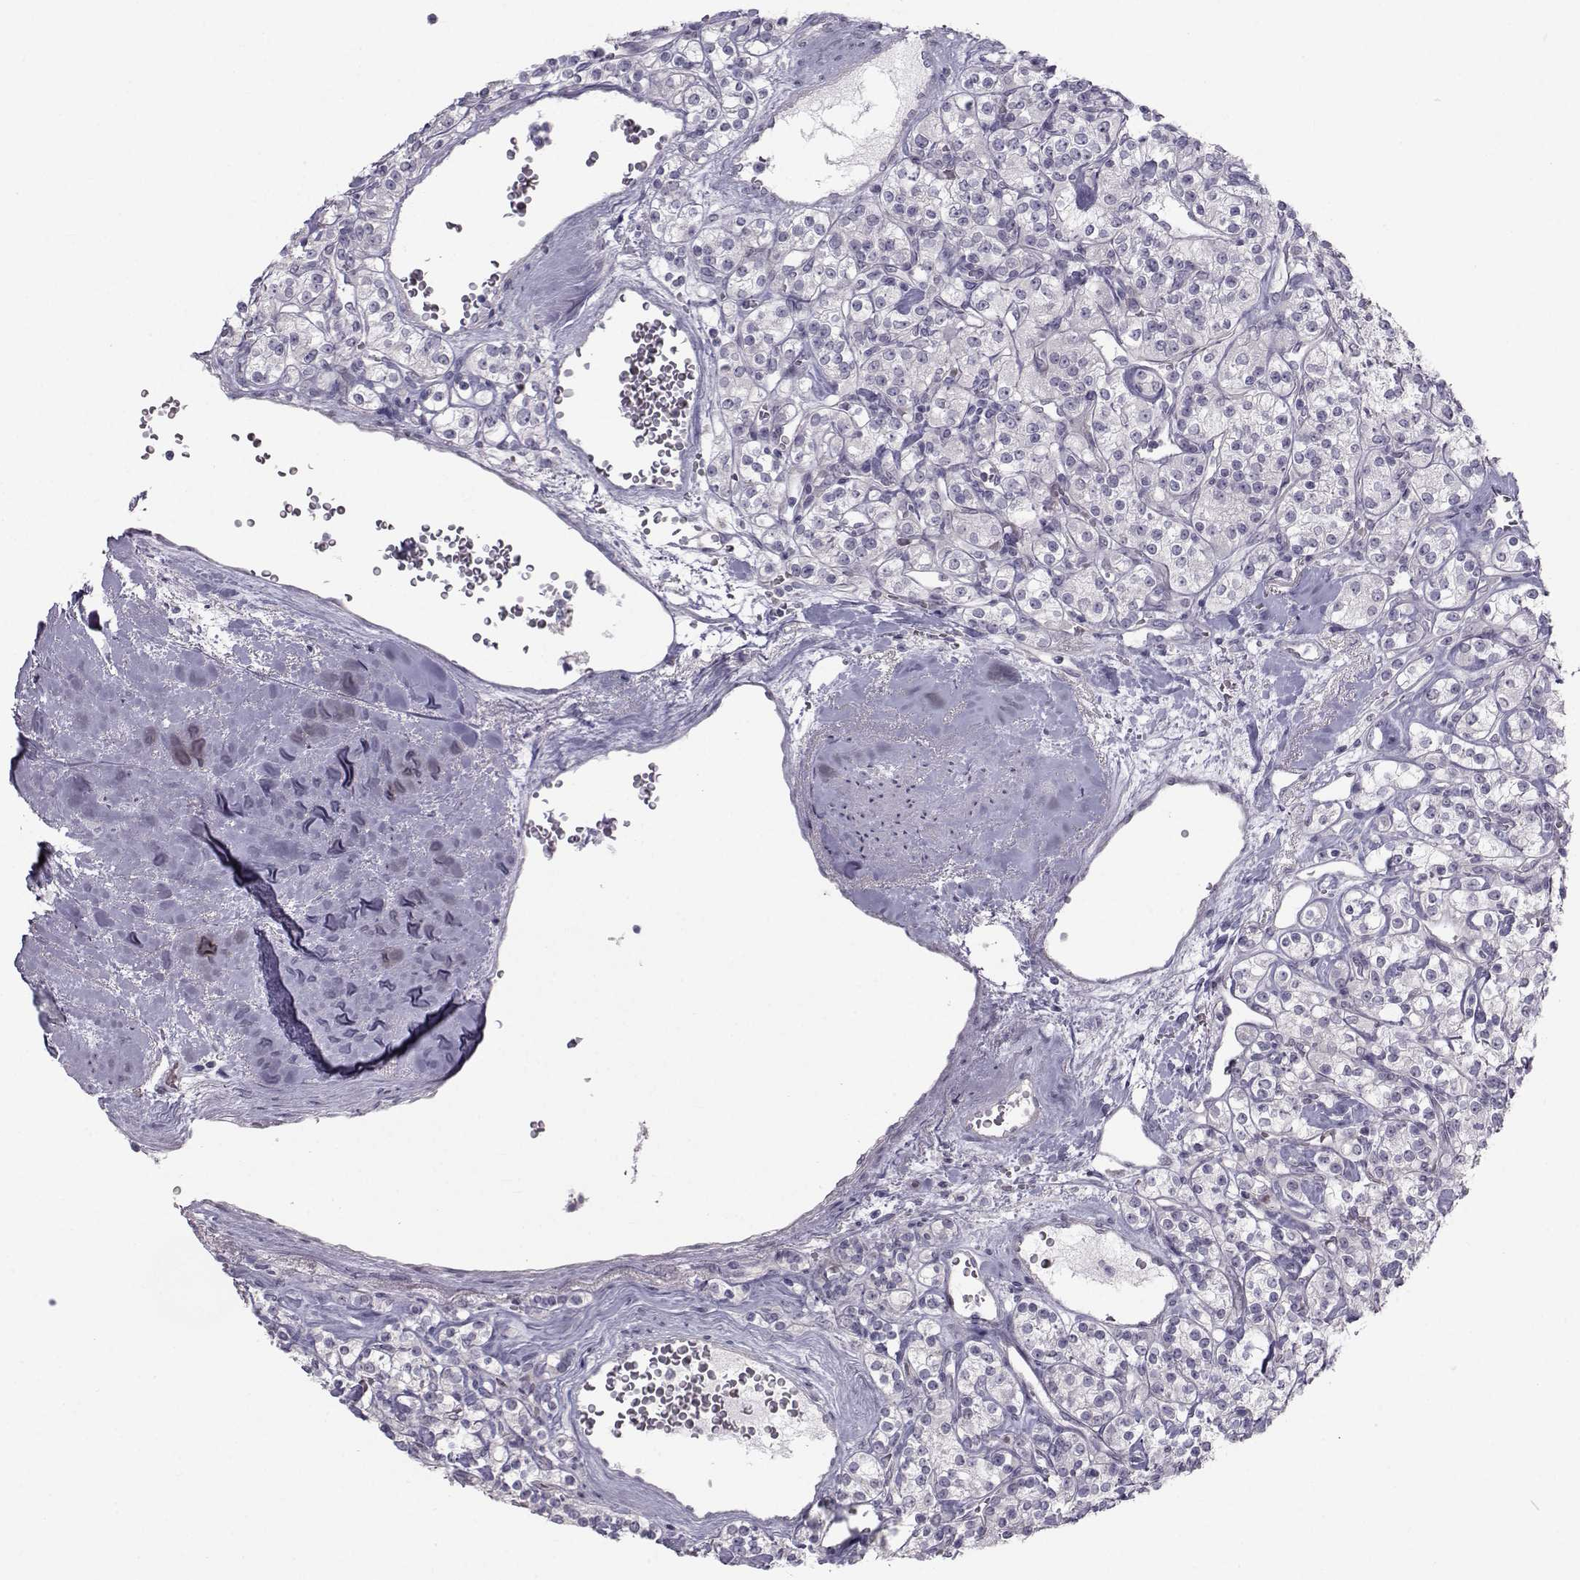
{"staining": {"intensity": "negative", "quantity": "none", "location": "none"}, "tissue": "renal cancer", "cell_type": "Tumor cells", "image_type": "cancer", "snomed": [{"axis": "morphology", "description": "Adenocarcinoma, NOS"}, {"axis": "topography", "description": "Kidney"}], "caption": "The immunohistochemistry photomicrograph has no significant staining in tumor cells of adenocarcinoma (renal) tissue. The staining is performed using DAB (3,3'-diaminobenzidine) brown chromogen with nuclei counter-stained in using hematoxylin.", "gene": "GARIN3", "patient": {"sex": "male", "age": 77}}